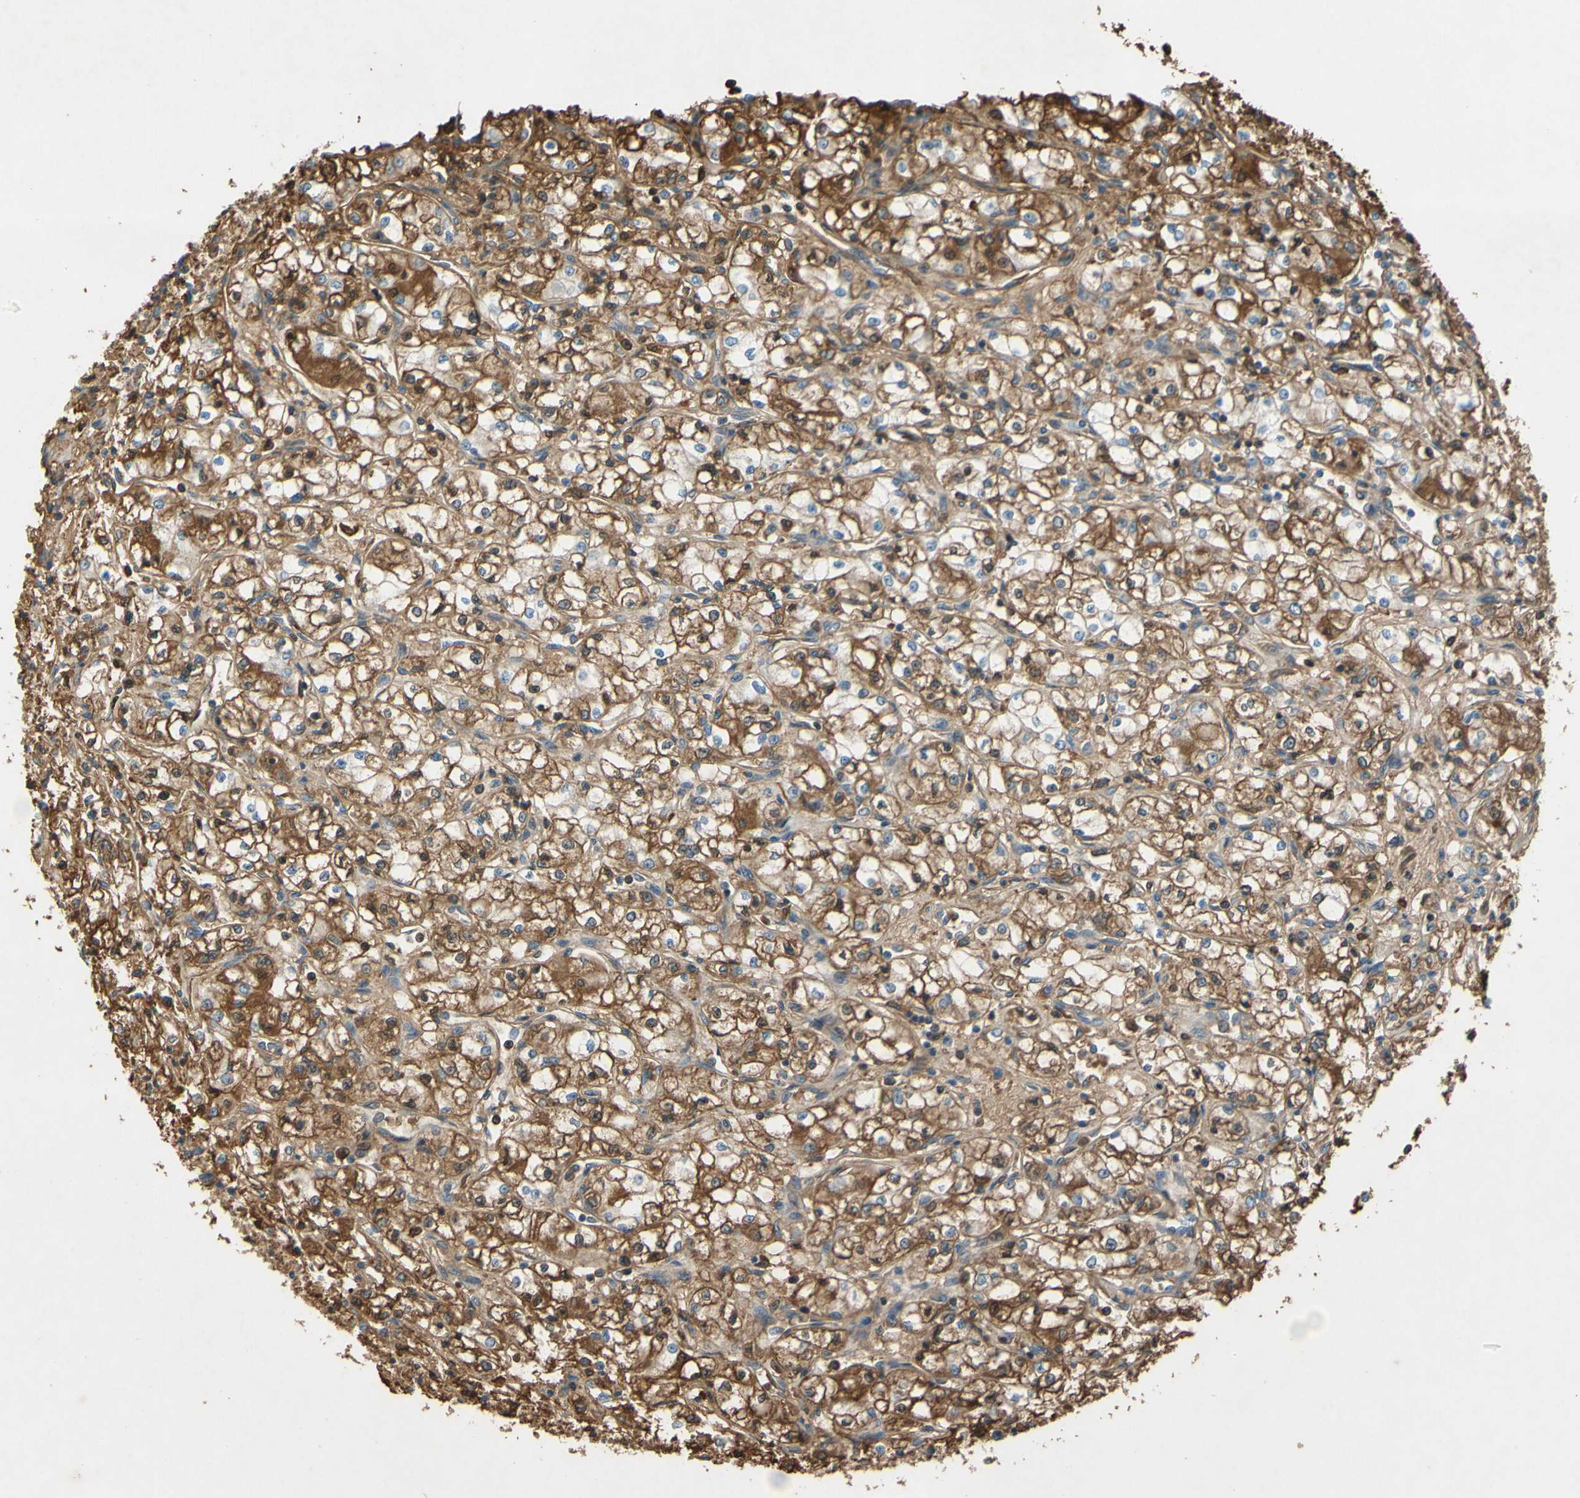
{"staining": {"intensity": "moderate", "quantity": ">75%", "location": "cytoplasmic/membranous,nuclear"}, "tissue": "renal cancer", "cell_type": "Tumor cells", "image_type": "cancer", "snomed": [{"axis": "morphology", "description": "Normal tissue, NOS"}, {"axis": "morphology", "description": "Adenocarcinoma, NOS"}, {"axis": "topography", "description": "Kidney"}], "caption": "About >75% of tumor cells in human adenocarcinoma (renal) exhibit moderate cytoplasmic/membranous and nuclear protein staining as visualized by brown immunohistochemical staining.", "gene": "TIMP2", "patient": {"sex": "male", "age": 59}}